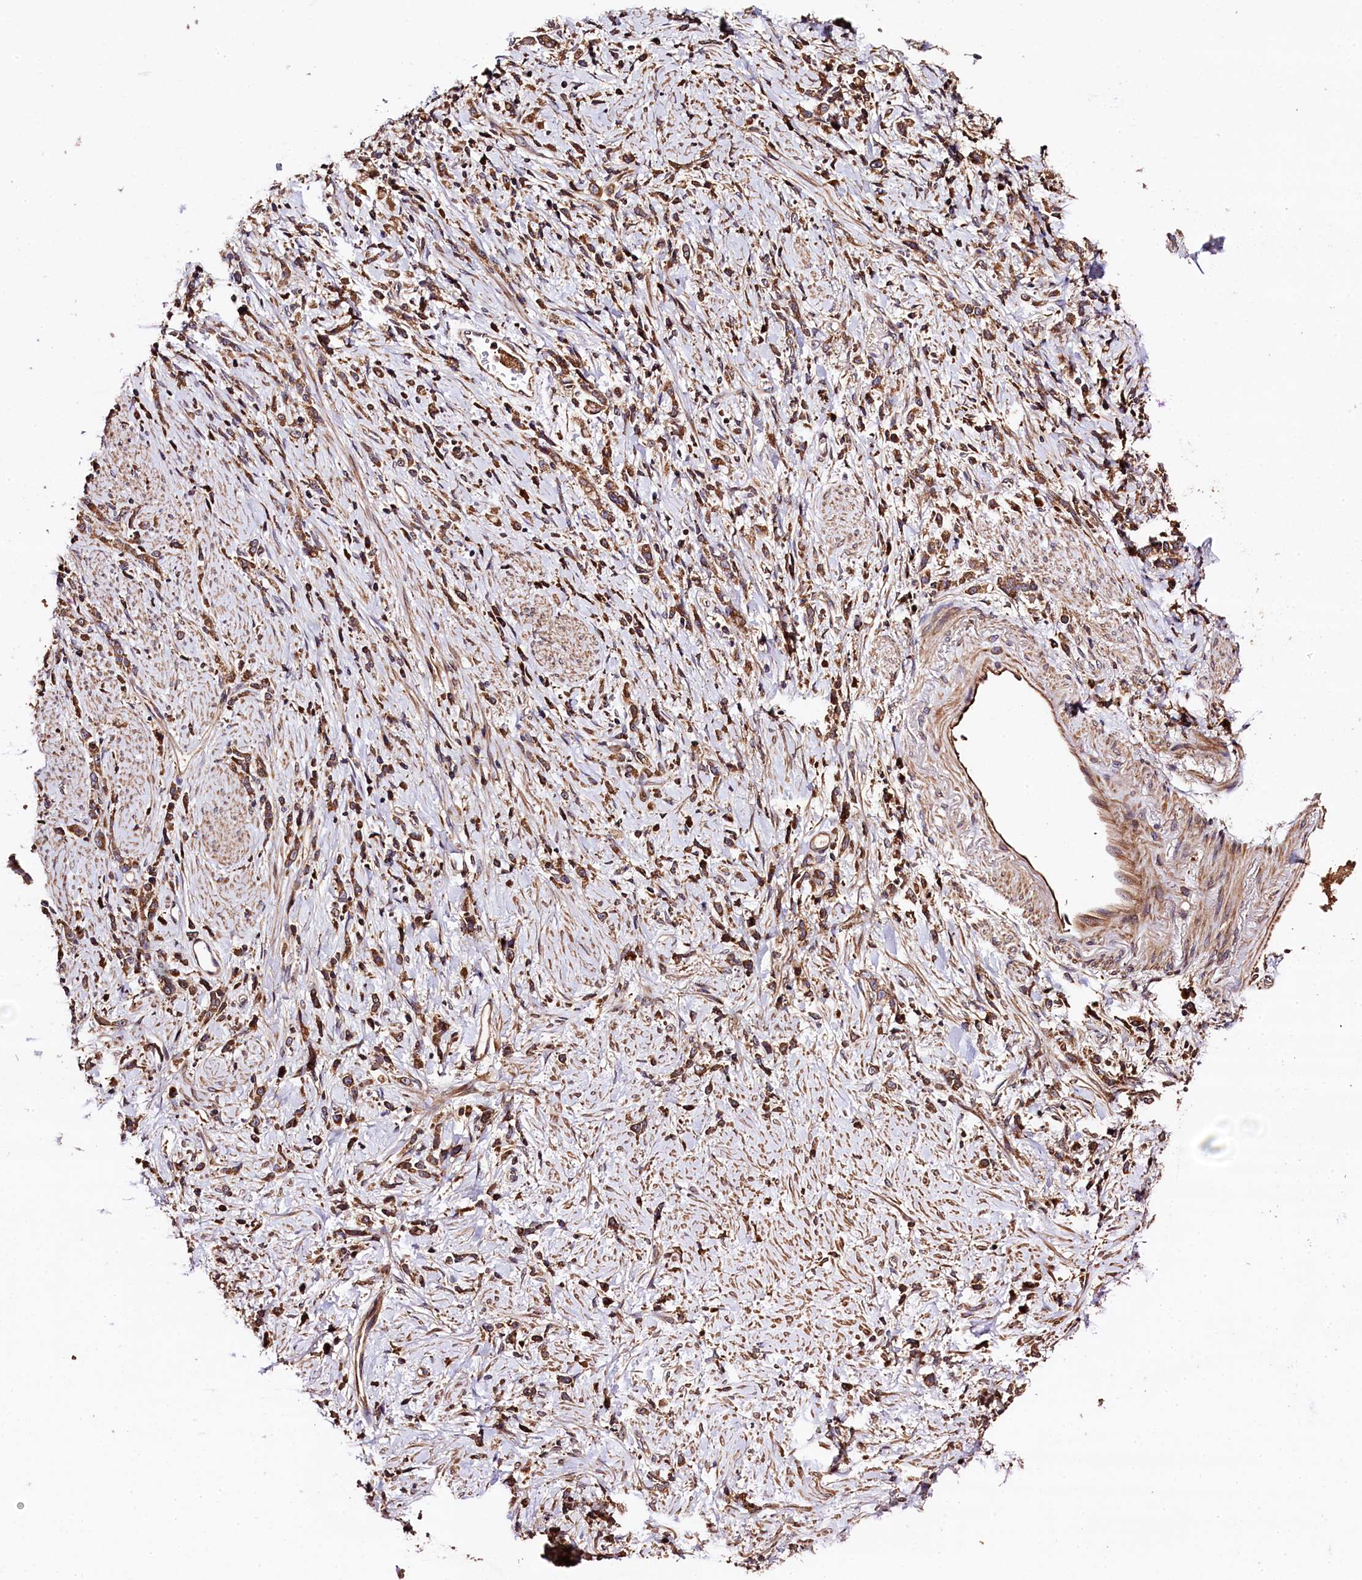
{"staining": {"intensity": "moderate", "quantity": ">75%", "location": "cytoplasmic/membranous"}, "tissue": "stomach cancer", "cell_type": "Tumor cells", "image_type": "cancer", "snomed": [{"axis": "morphology", "description": "Adenocarcinoma, NOS"}, {"axis": "topography", "description": "Stomach"}], "caption": "The image shows immunohistochemical staining of stomach adenocarcinoma. There is moderate cytoplasmic/membranous expression is seen in approximately >75% of tumor cells. The staining is performed using DAB (3,3'-diaminobenzidine) brown chromogen to label protein expression. The nuclei are counter-stained blue using hematoxylin.", "gene": "KLC2", "patient": {"sex": "female", "age": 60}}